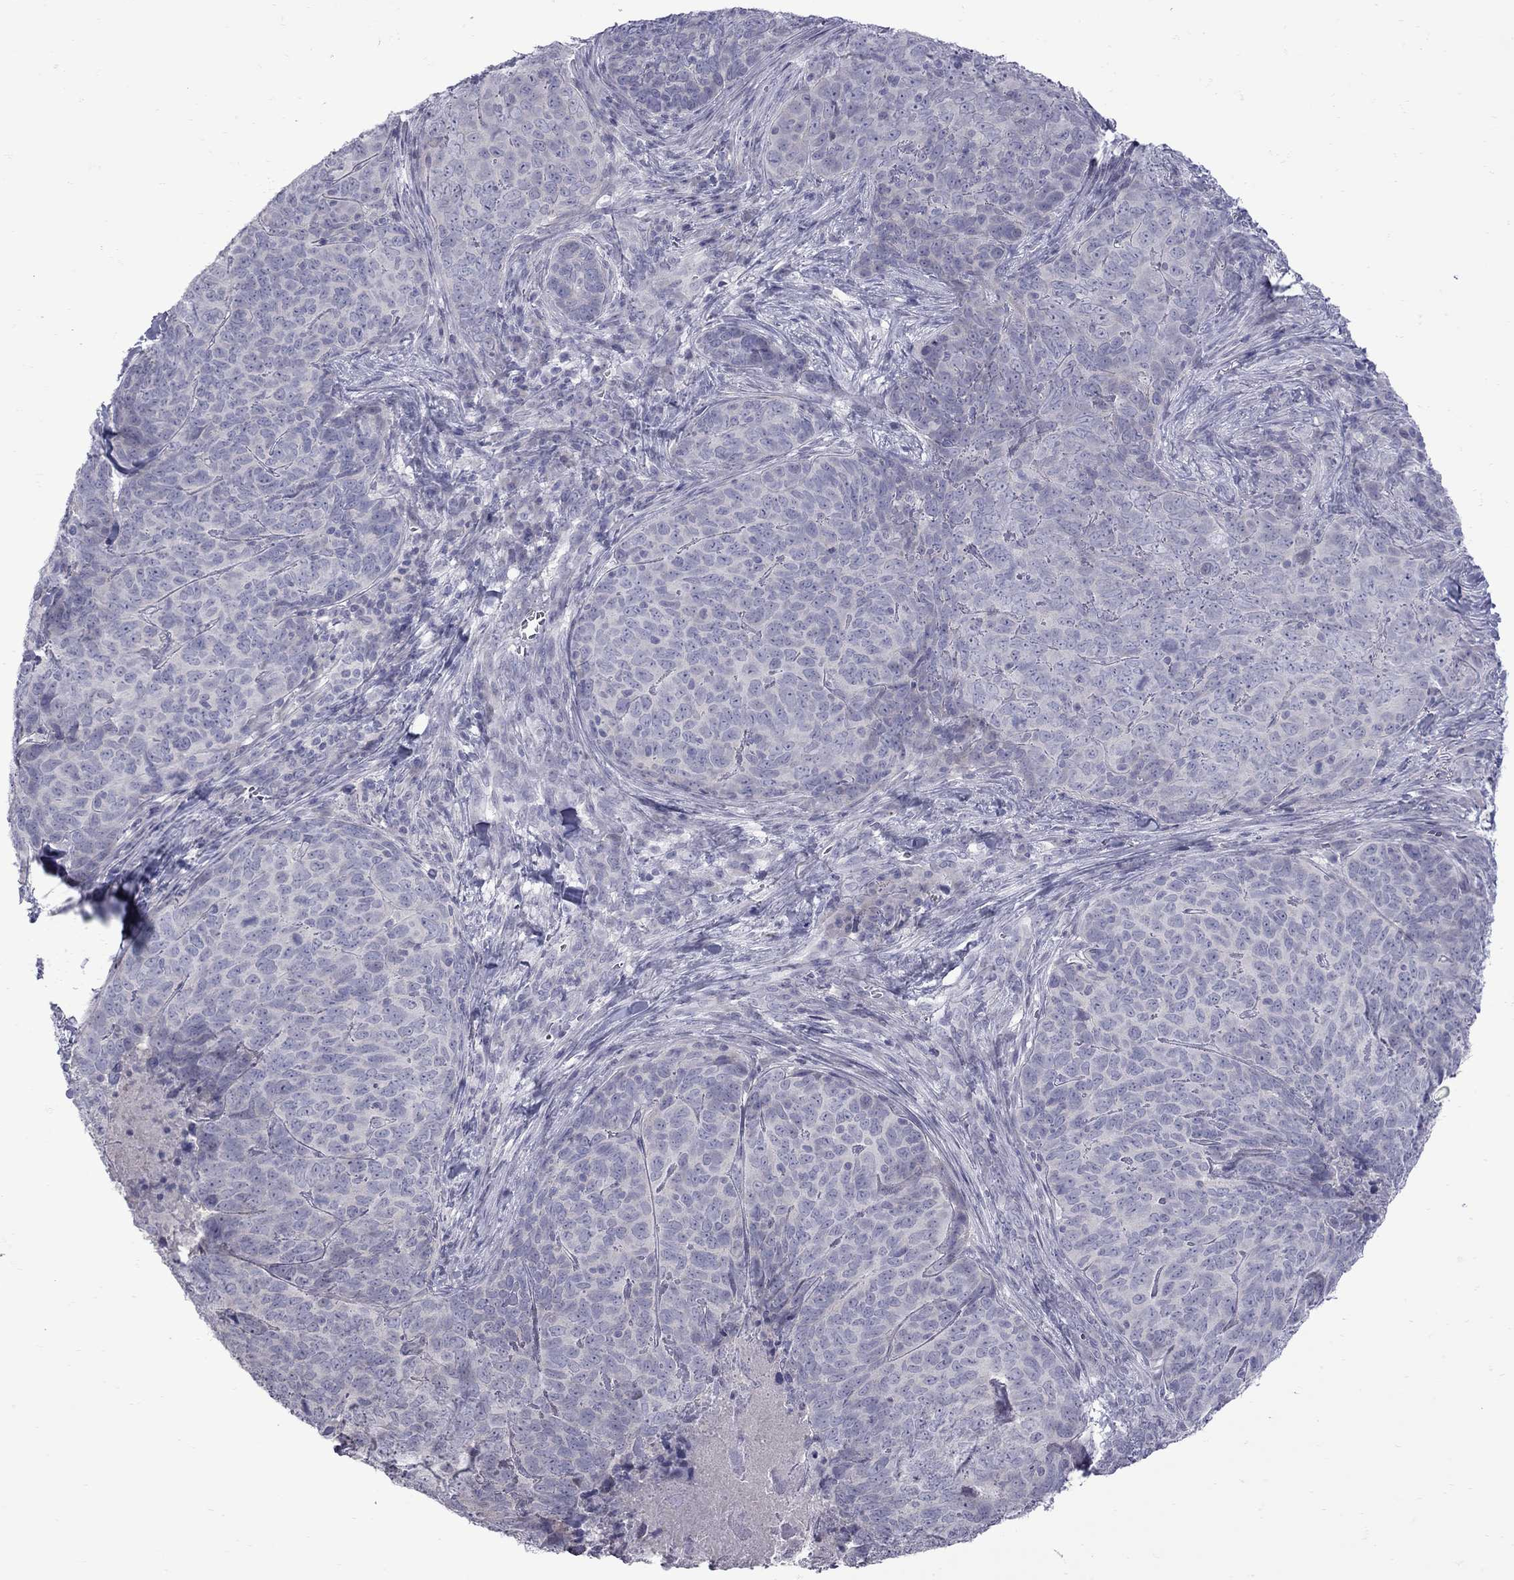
{"staining": {"intensity": "negative", "quantity": "none", "location": "none"}, "tissue": "skin cancer", "cell_type": "Tumor cells", "image_type": "cancer", "snomed": [{"axis": "morphology", "description": "Squamous cell carcinoma, NOS"}, {"axis": "topography", "description": "Skin"}, {"axis": "topography", "description": "Anal"}], "caption": "Immunohistochemistry (IHC) histopathology image of neoplastic tissue: human skin cancer (squamous cell carcinoma) stained with DAB (3,3'-diaminobenzidine) demonstrates no significant protein expression in tumor cells.", "gene": "NRARP", "patient": {"sex": "female", "age": 51}}